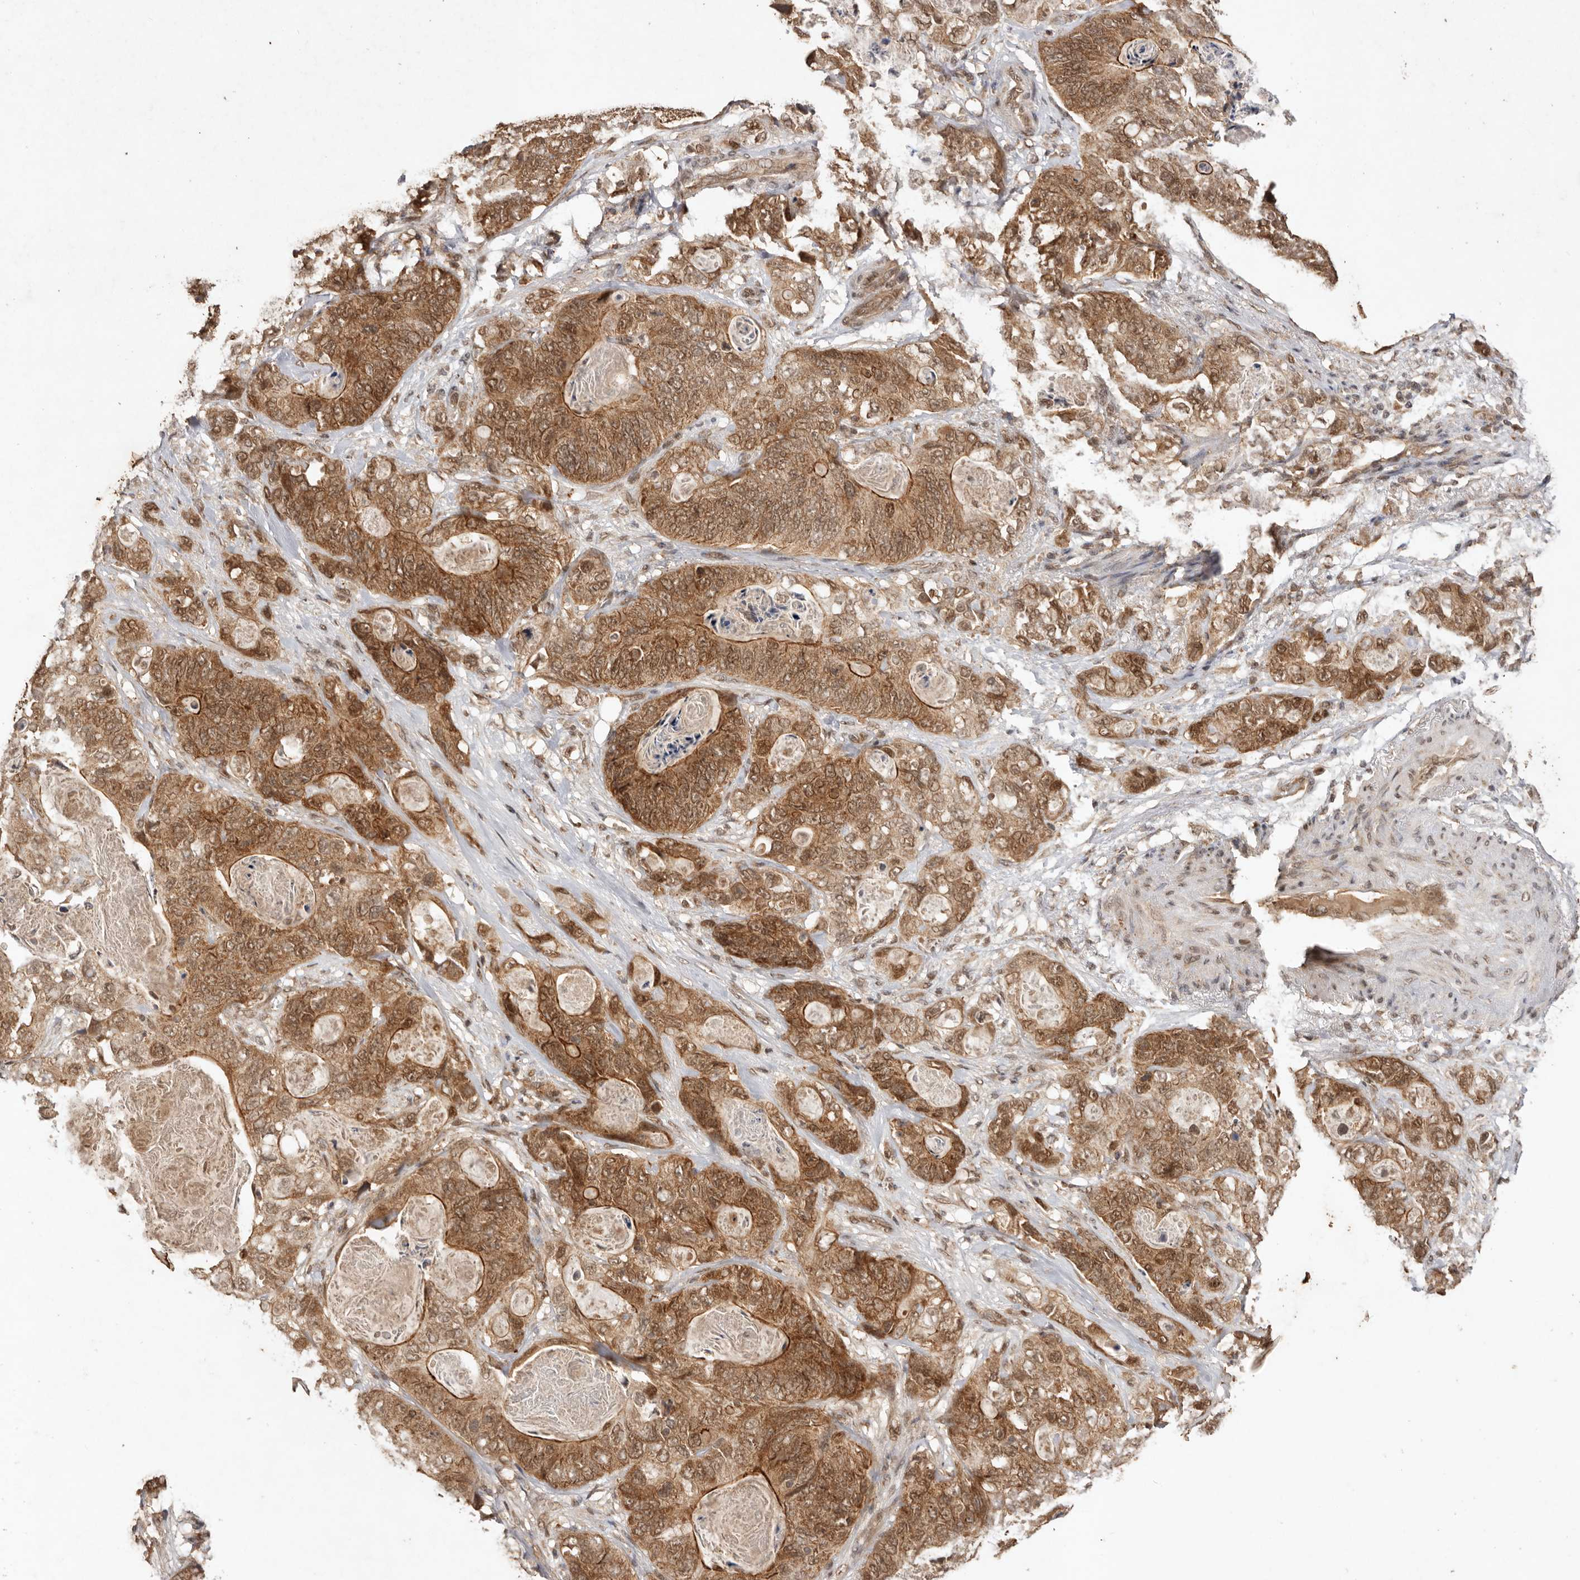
{"staining": {"intensity": "moderate", "quantity": ">75%", "location": "cytoplasmic/membranous,nuclear"}, "tissue": "stomach cancer", "cell_type": "Tumor cells", "image_type": "cancer", "snomed": [{"axis": "morphology", "description": "Normal tissue, NOS"}, {"axis": "morphology", "description": "Adenocarcinoma, NOS"}, {"axis": "topography", "description": "Stomach"}], "caption": "The immunohistochemical stain highlights moderate cytoplasmic/membranous and nuclear positivity in tumor cells of stomach cancer tissue.", "gene": "TARS2", "patient": {"sex": "female", "age": 89}}